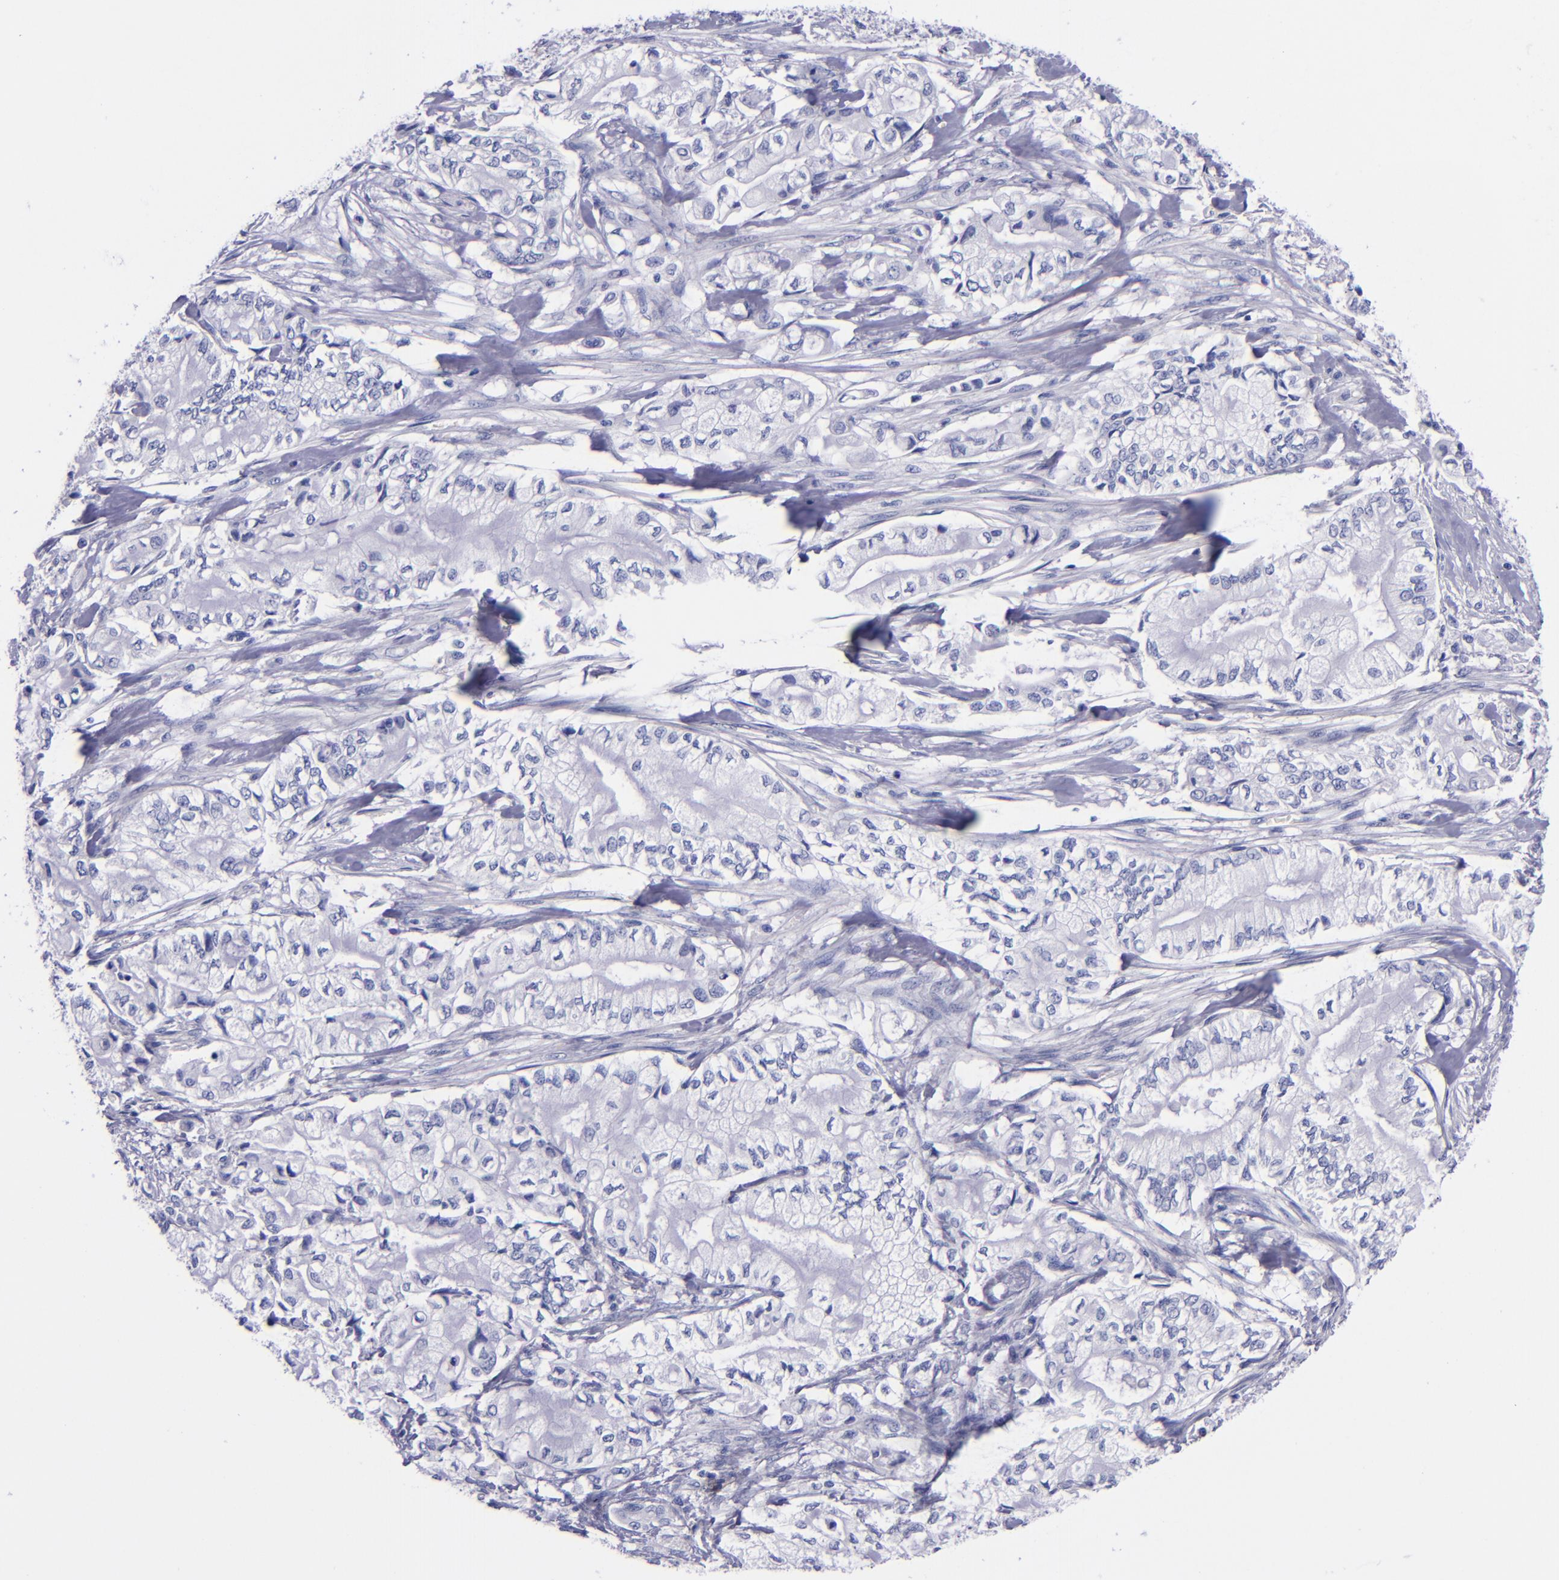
{"staining": {"intensity": "negative", "quantity": "none", "location": "none"}, "tissue": "pancreatic cancer", "cell_type": "Tumor cells", "image_type": "cancer", "snomed": [{"axis": "morphology", "description": "Adenocarcinoma, NOS"}, {"axis": "topography", "description": "Pancreas"}], "caption": "IHC image of pancreatic cancer (adenocarcinoma) stained for a protein (brown), which displays no staining in tumor cells. (Brightfield microscopy of DAB immunohistochemistry at high magnification).", "gene": "SV2A", "patient": {"sex": "male", "age": 79}}